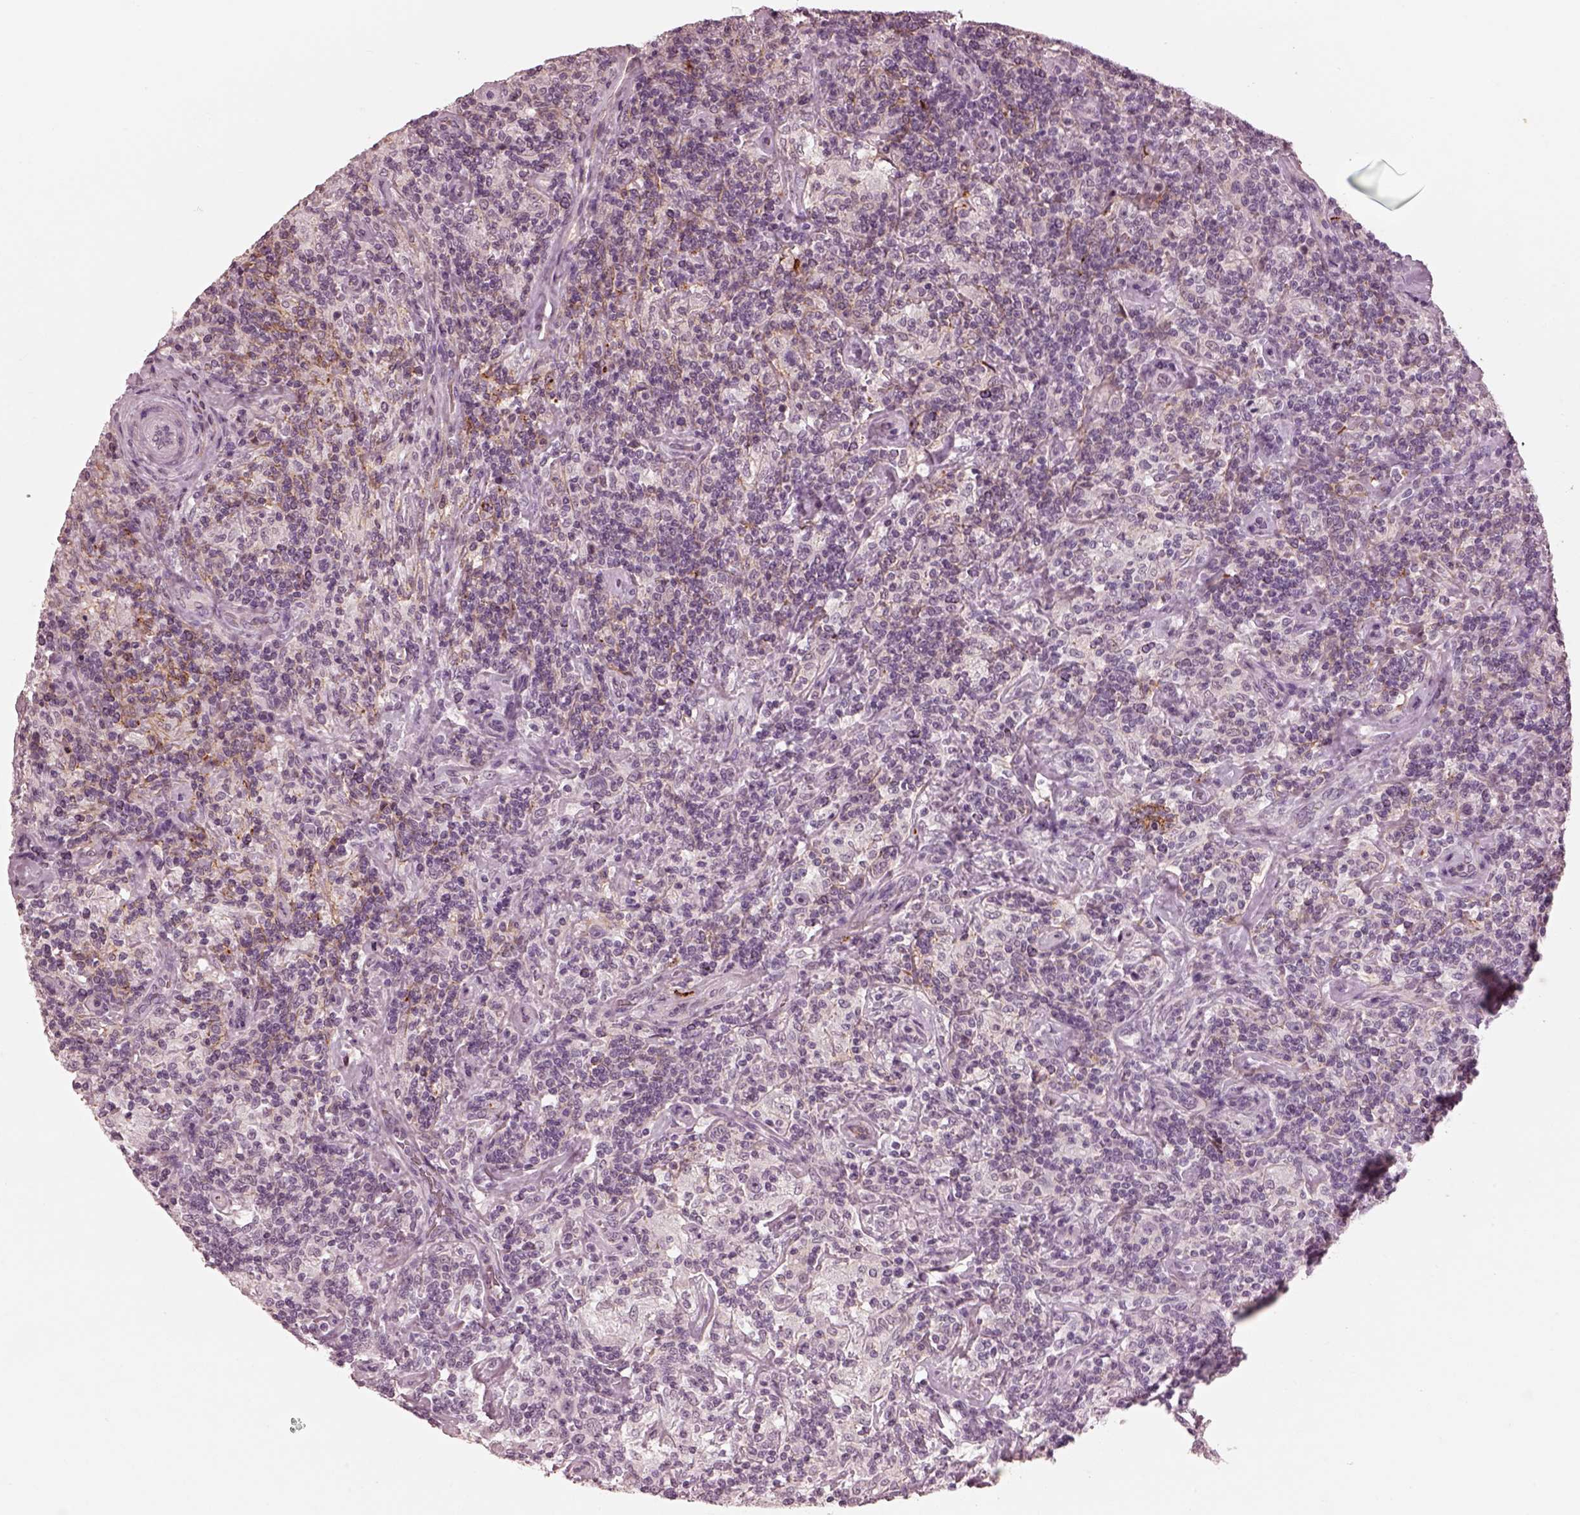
{"staining": {"intensity": "negative", "quantity": "none", "location": "none"}, "tissue": "lymphoma", "cell_type": "Tumor cells", "image_type": "cancer", "snomed": [{"axis": "morphology", "description": "Hodgkin's disease, NOS"}, {"axis": "topography", "description": "Lymph node"}], "caption": "Hodgkin's disease was stained to show a protein in brown. There is no significant staining in tumor cells.", "gene": "KCNA2", "patient": {"sex": "male", "age": 70}}